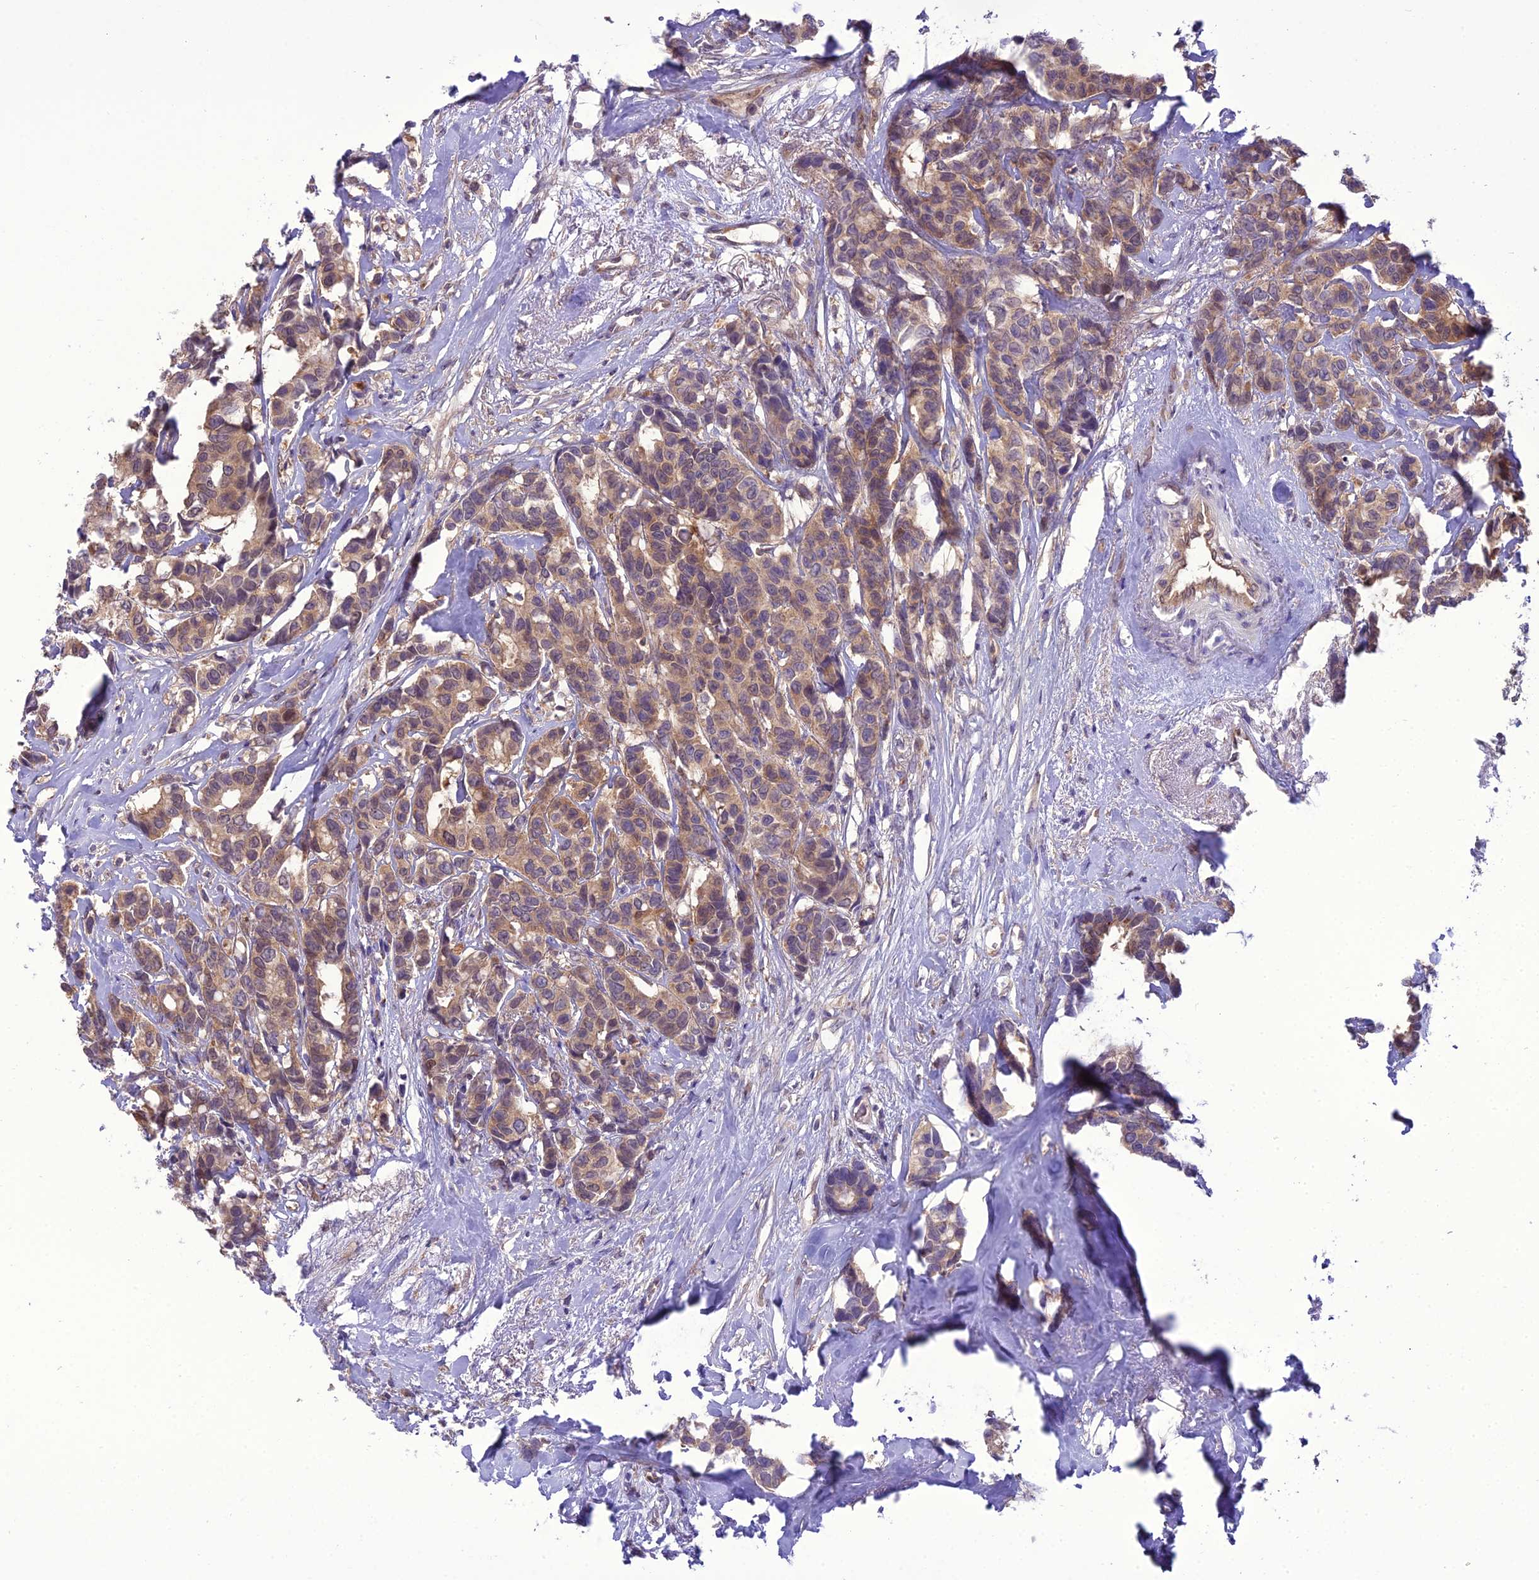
{"staining": {"intensity": "moderate", "quantity": ">75%", "location": "cytoplasmic/membranous"}, "tissue": "breast cancer", "cell_type": "Tumor cells", "image_type": "cancer", "snomed": [{"axis": "morphology", "description": "Duct carcinoma"}, {"axis": "topography", "description": "Breast"}], "caption": "High-power microscopy captured an immunohistochemistry (IHC) image of breast cancer (intraductal carcinoma), revealing moderate cytoplasmic/membranous positivity in about >75% of tumor cells.", "gene": "BORCS6", "patient": {"sex": "female", "age": 87}}